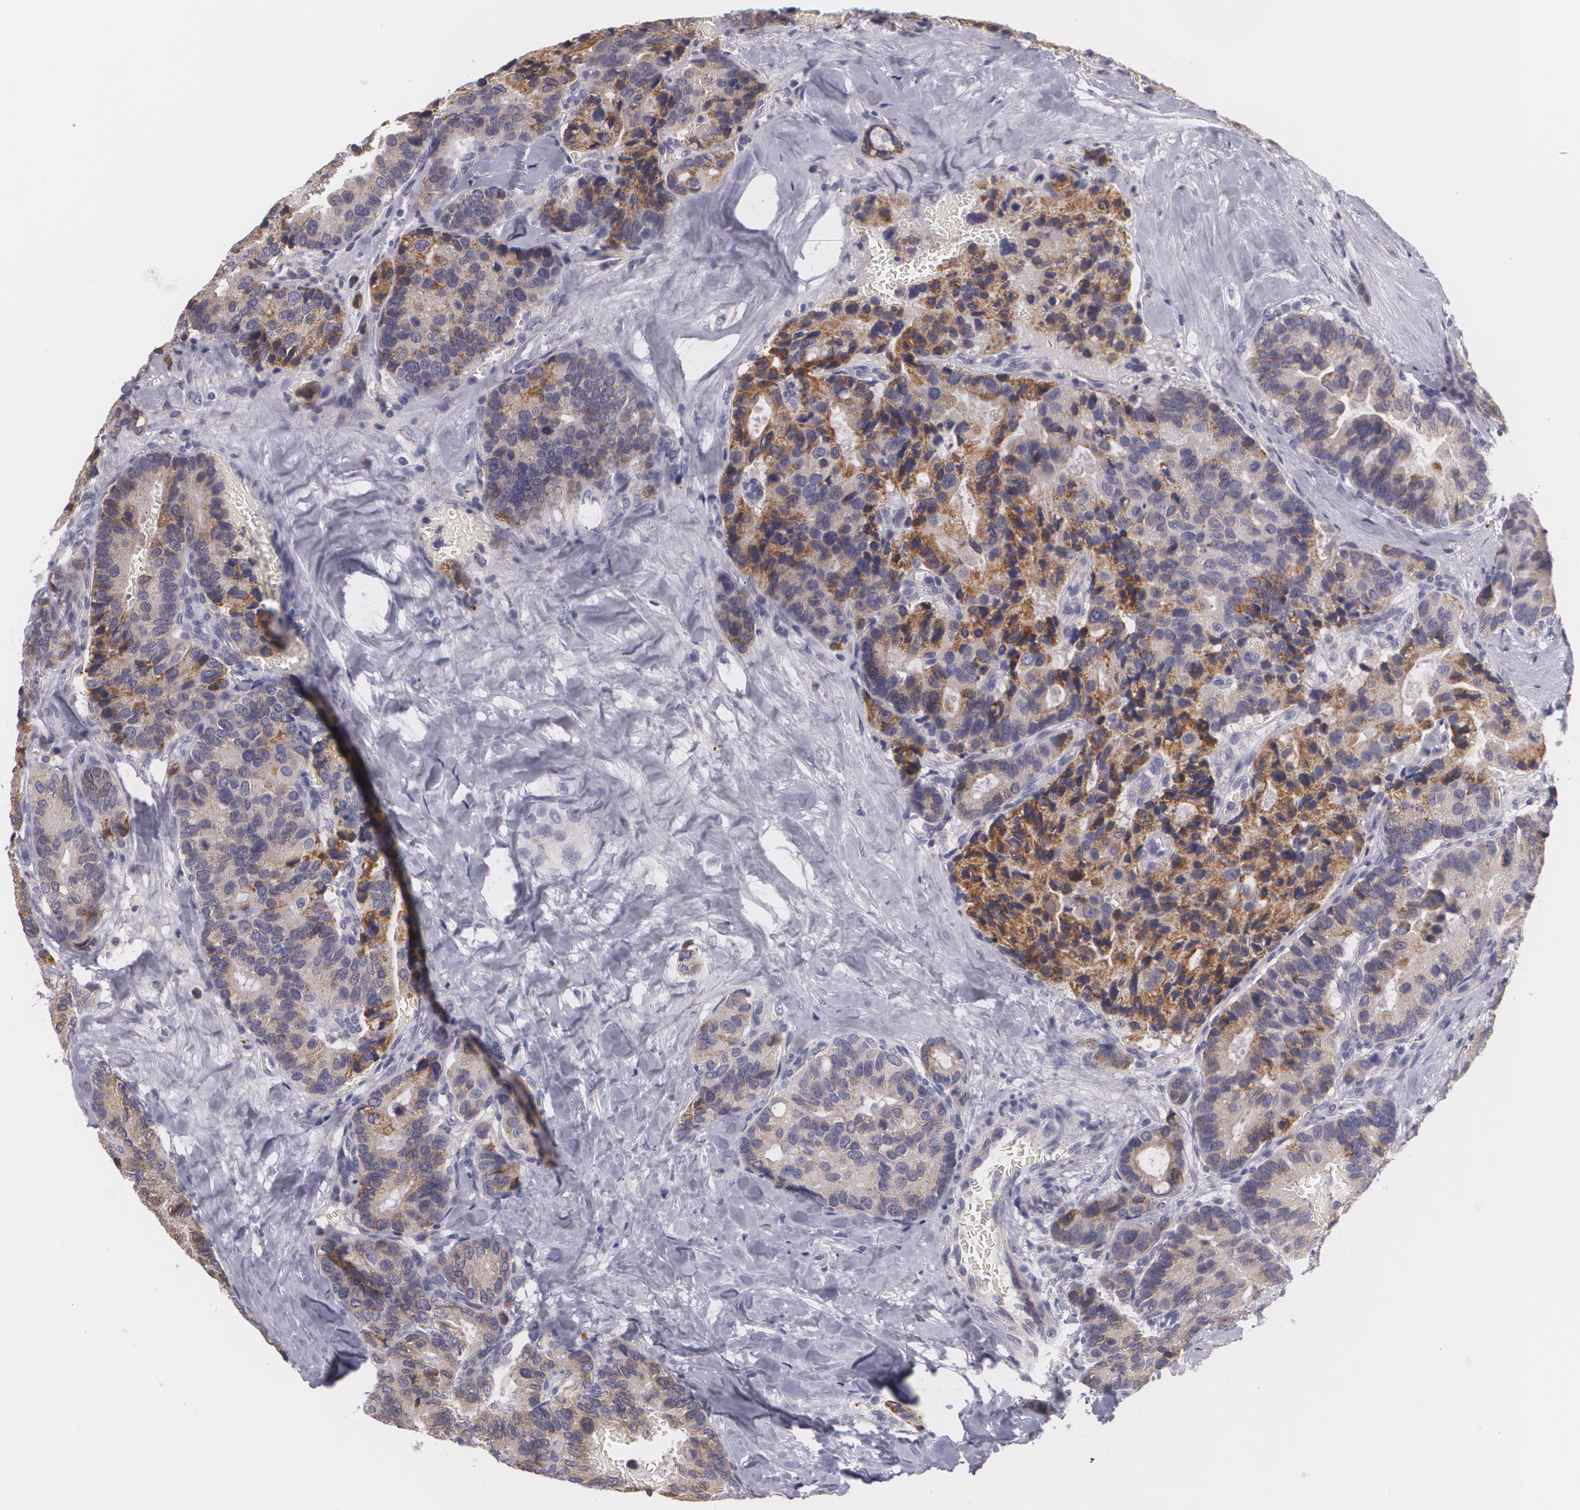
{"staining": {"intensity": "moderate", "quantity": "<25%", "location": "cytoplasmic/membranous"}, "tissue": "breast cancer", "cell_type": "Tumor cells", "image_type": "cancer", "snomed": [{"axis": "morphology", "description": "Duct carcinoma"}, {"axis": "topography", "description": "Breast"}], "caption": "Tumor cells reveal low levels of moderate cytoplasmic/membranous positivity in approximately <25% of cells in human breast cancer.", "gene": "CILK1", "patient": {"sex": "female", "age": 69}}